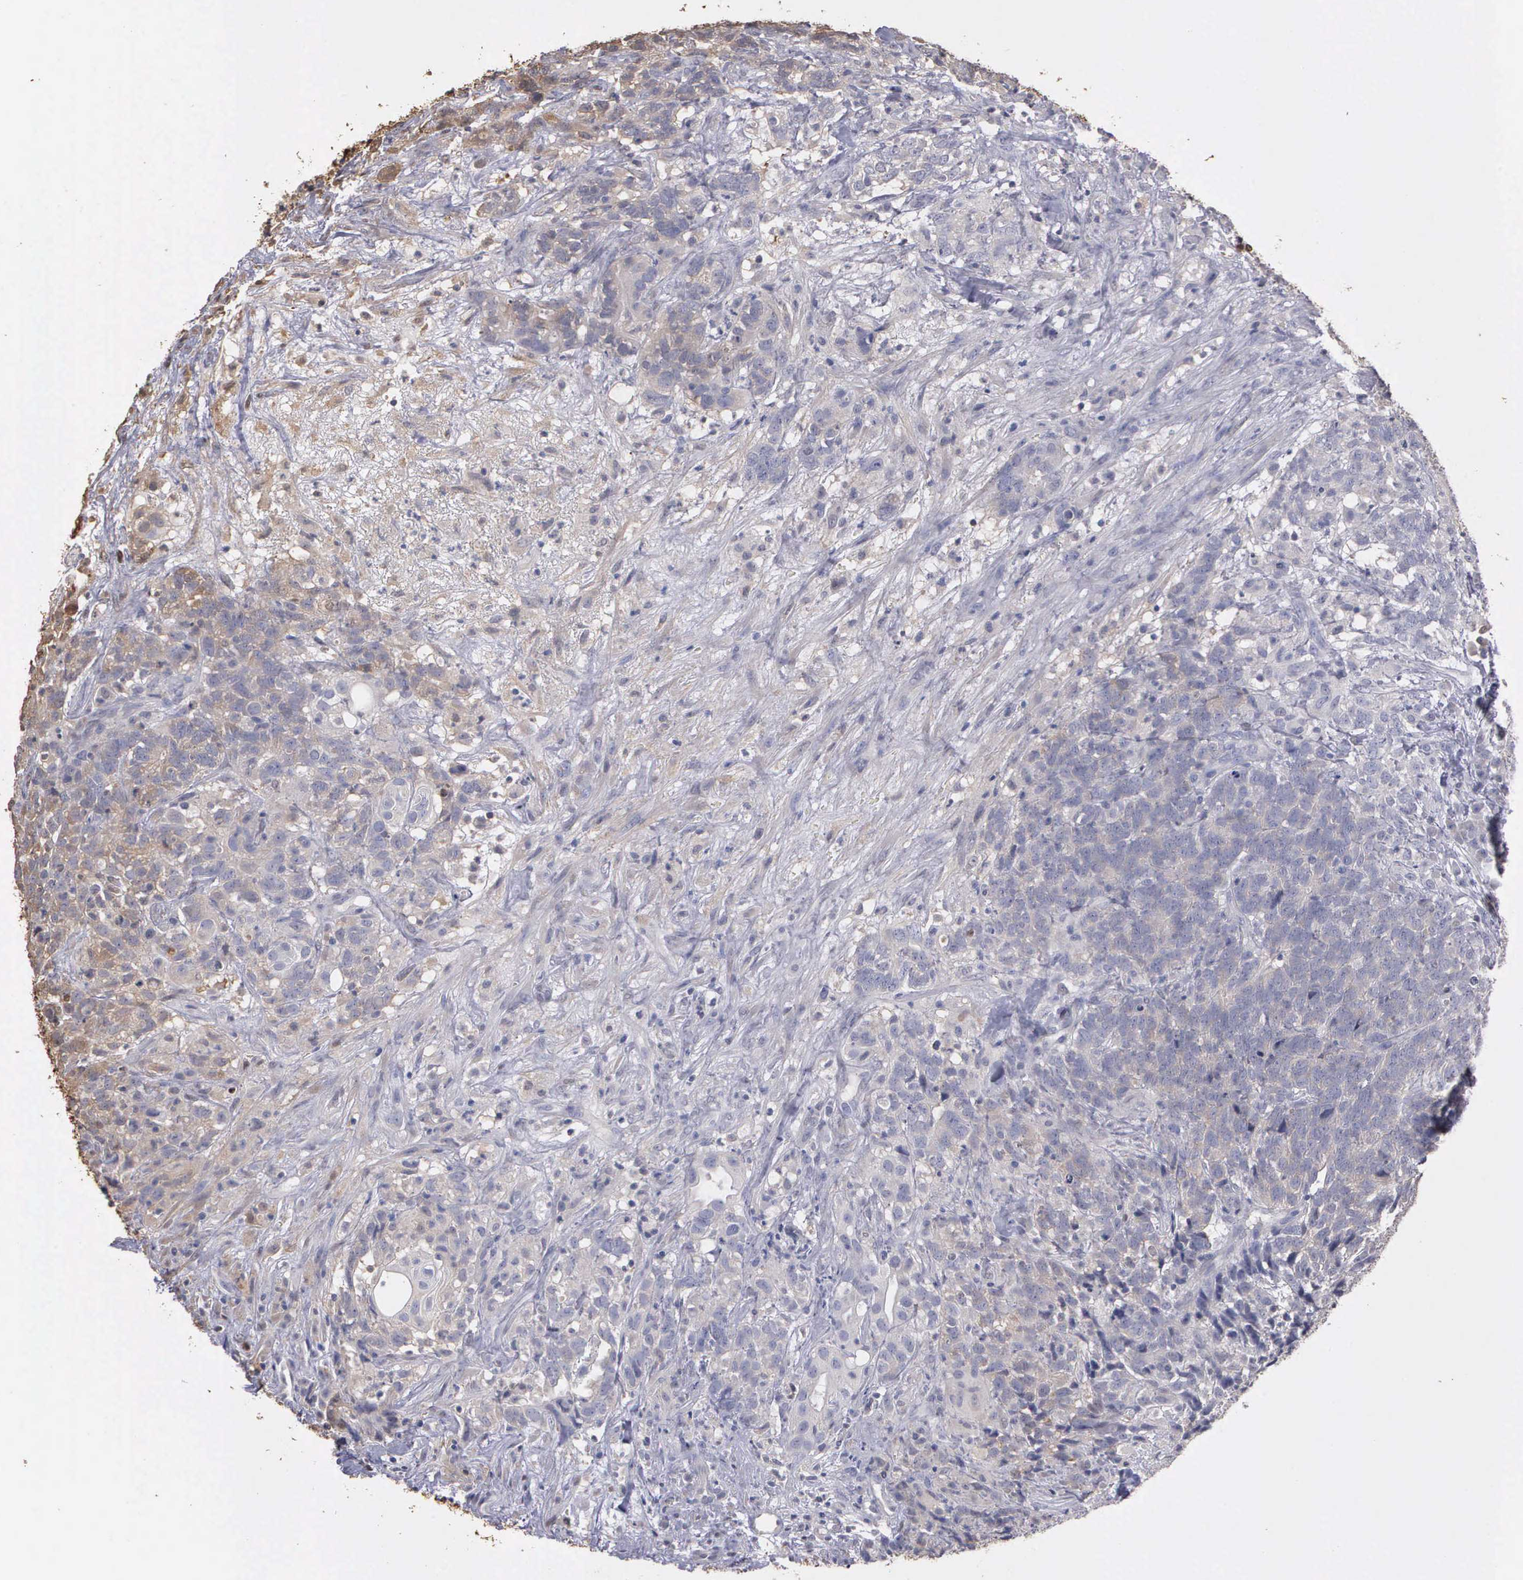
{"staining": {"intensity": "weak", "quantity": "25%-75%", "location": "cytoplasmic/membranous"}, "tissue": "testis cancer", "cell_type": "Tumor cells", "image_type": "cancer", "snomed": [{"axis": "morphology", "description": "Carcinoma, Embryonal, NOS"}, {"axis": "topography", "description": "Testis"}], "caption": "Testis embryonal carcinoma tissue exhibits weak cytoplasmic/membranous expression in approximately 25%-75% of tumor cells, visualized by immunohistochemistry.", "gene": "ENO3", "patient": {"sex": "male", "age": 26}}